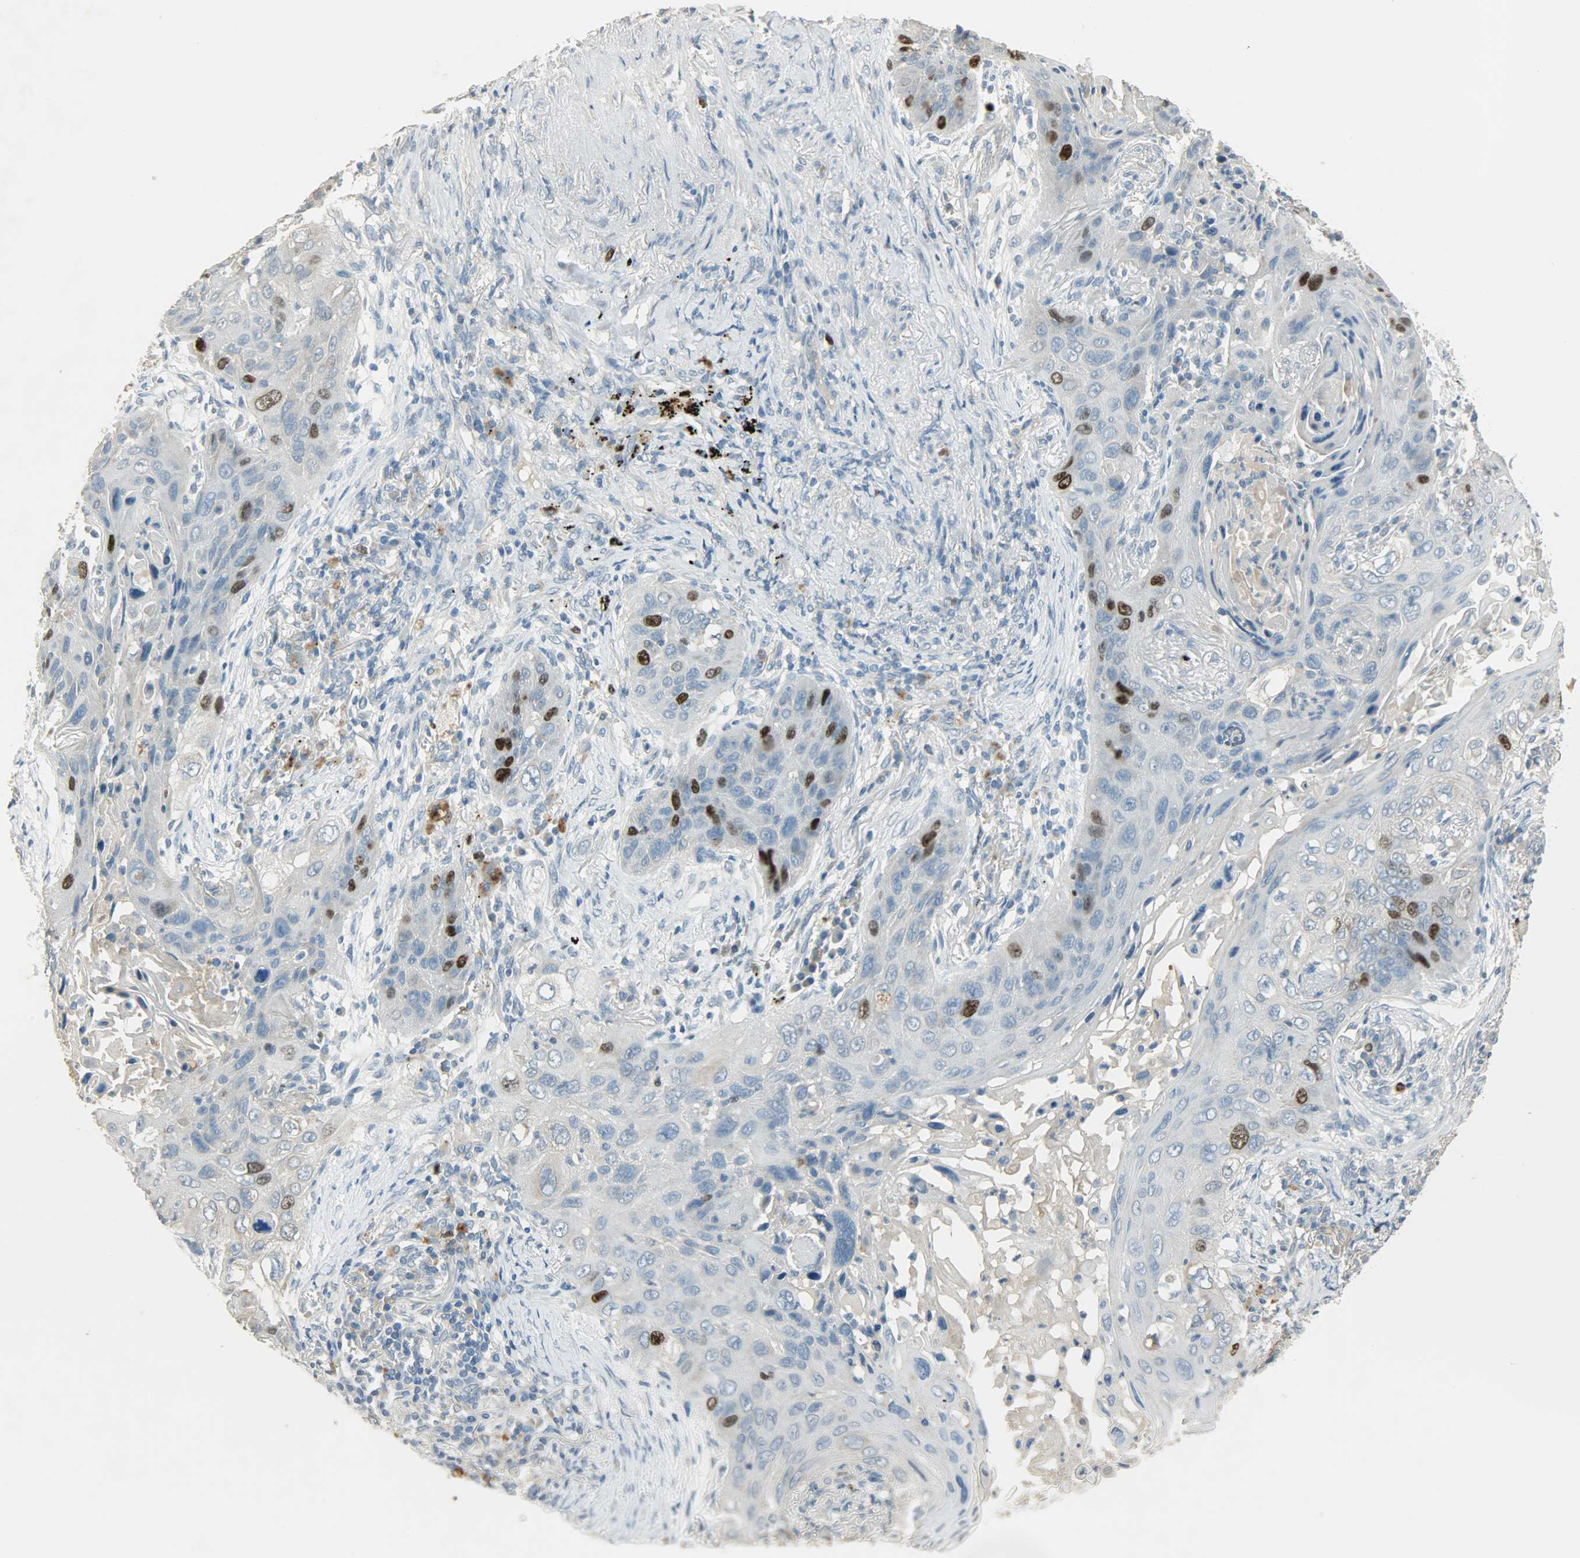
{"staining": {"intensity": "strong", "quantity": "<25%", "location": "nuclear"}, "tissue": "lung cancer", "cell_type": "Tumor cells", "image_type": "cancer", "snomed": [{"axis": "morphology", "description": "Squamous cell carcinoma, NOS"}, {"axis": "topography", "description": "Lung"}], "caption": "DAB (3,3'-diaminobenzidine) immunohistochemical staining of lung squamous cell carcinoma exhibits strong nuclear protein staining in approximately <25% of tumor cells.", "gene": "TPX2", "patient": {"sex": "female", "age": 67}}